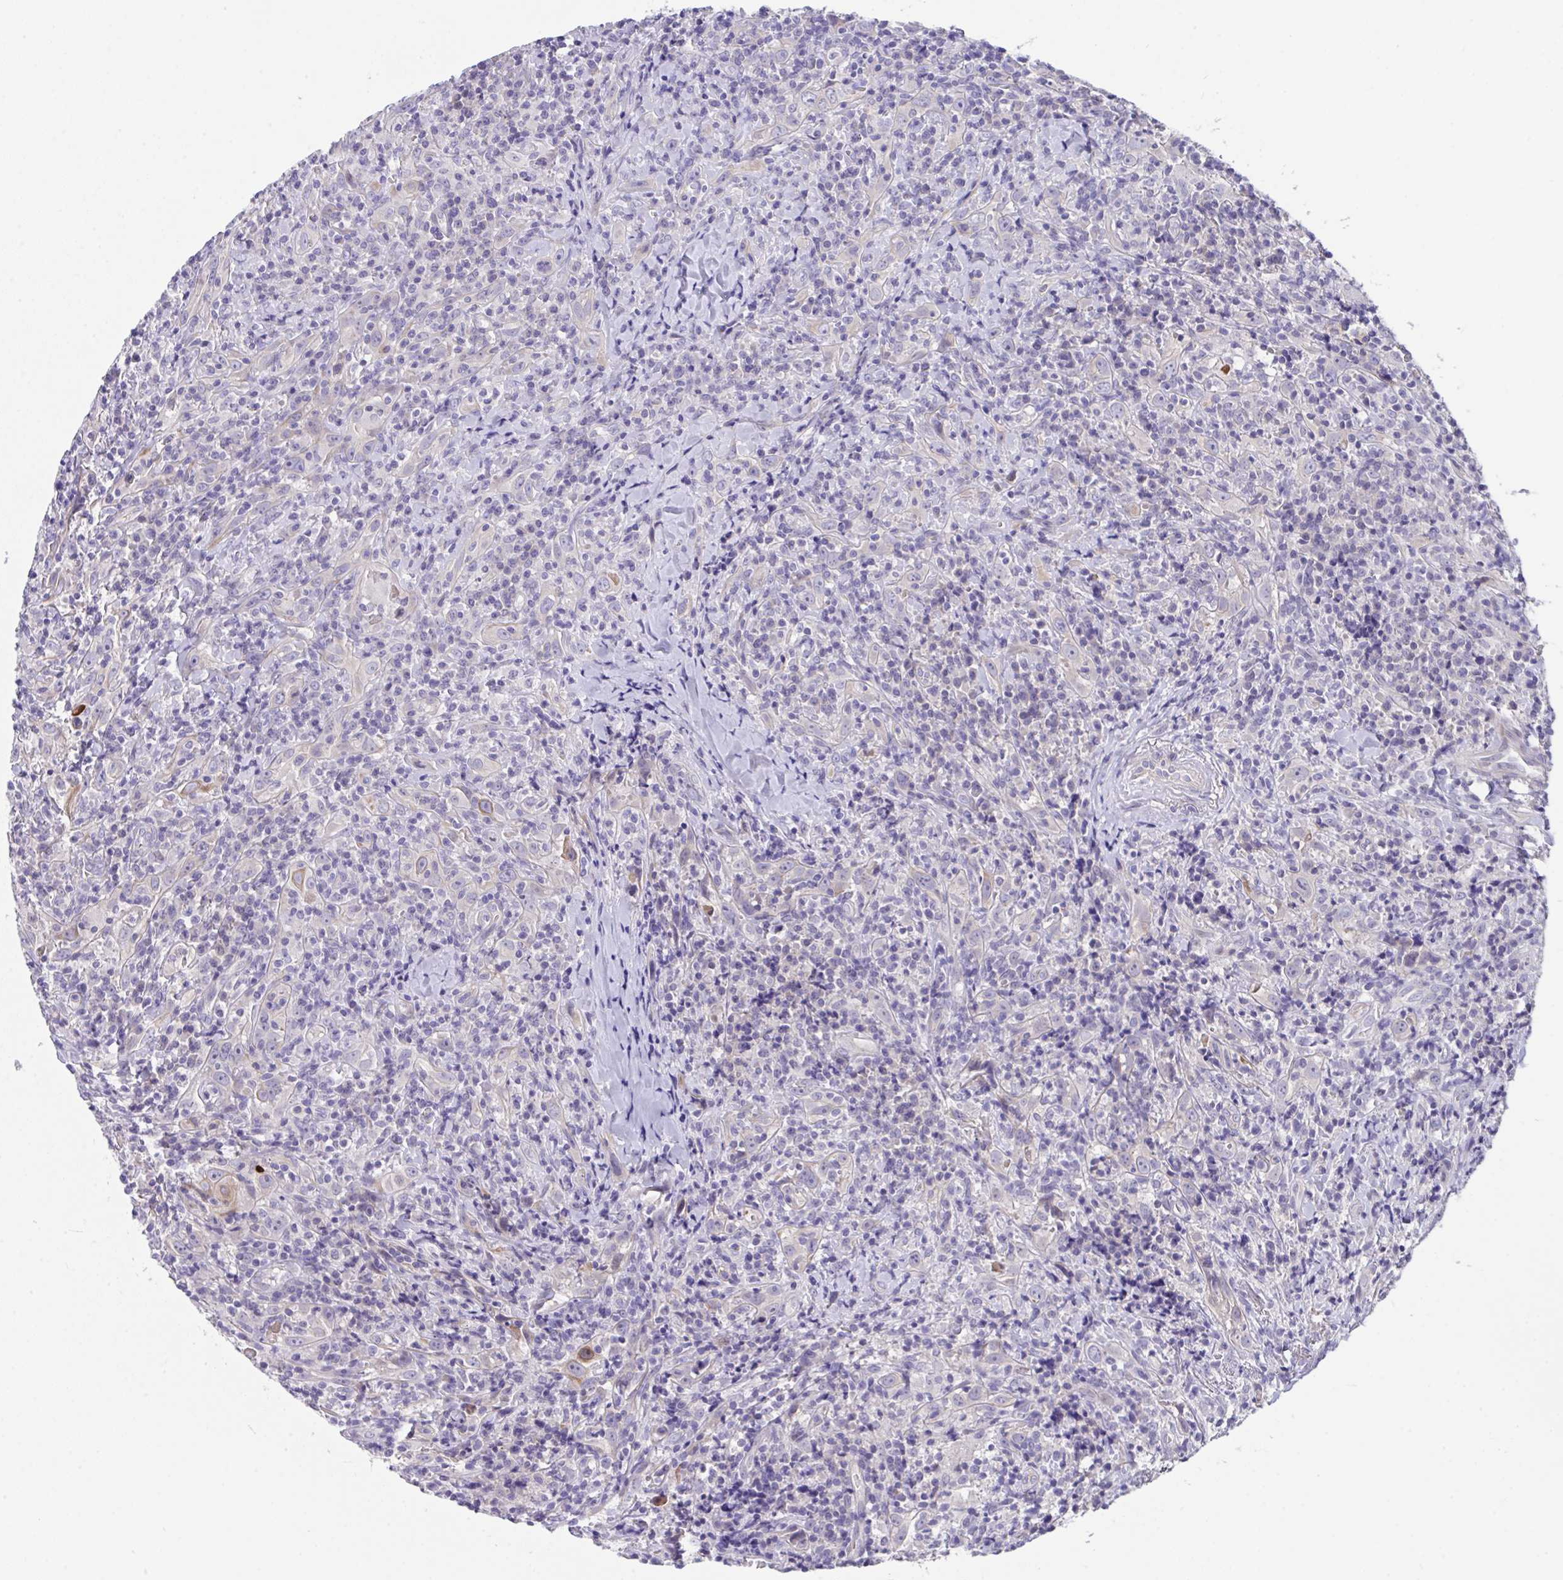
{"staining": {"intensity": "moderate", "quantity": "<25%", "location": "cytoplasmic/membranous"}, "tissue": "head and neck cancer", "cell_type": "Tumor cells", "image_type": "cancer", "snomed": [{"axis": "morphology", "description": "Squamous cell carcinoma, NOS"}, {"axis": "topography", "description": "Head-Neck"}], "caption": "Brown immunohistochemical staining in head and neck cancer demonstrates moderate cytoplasmic/membranous expression in about <25% of tumor cells.", "gene": "RHOXF1", "patient": {"sex": "female", "age": 95}}